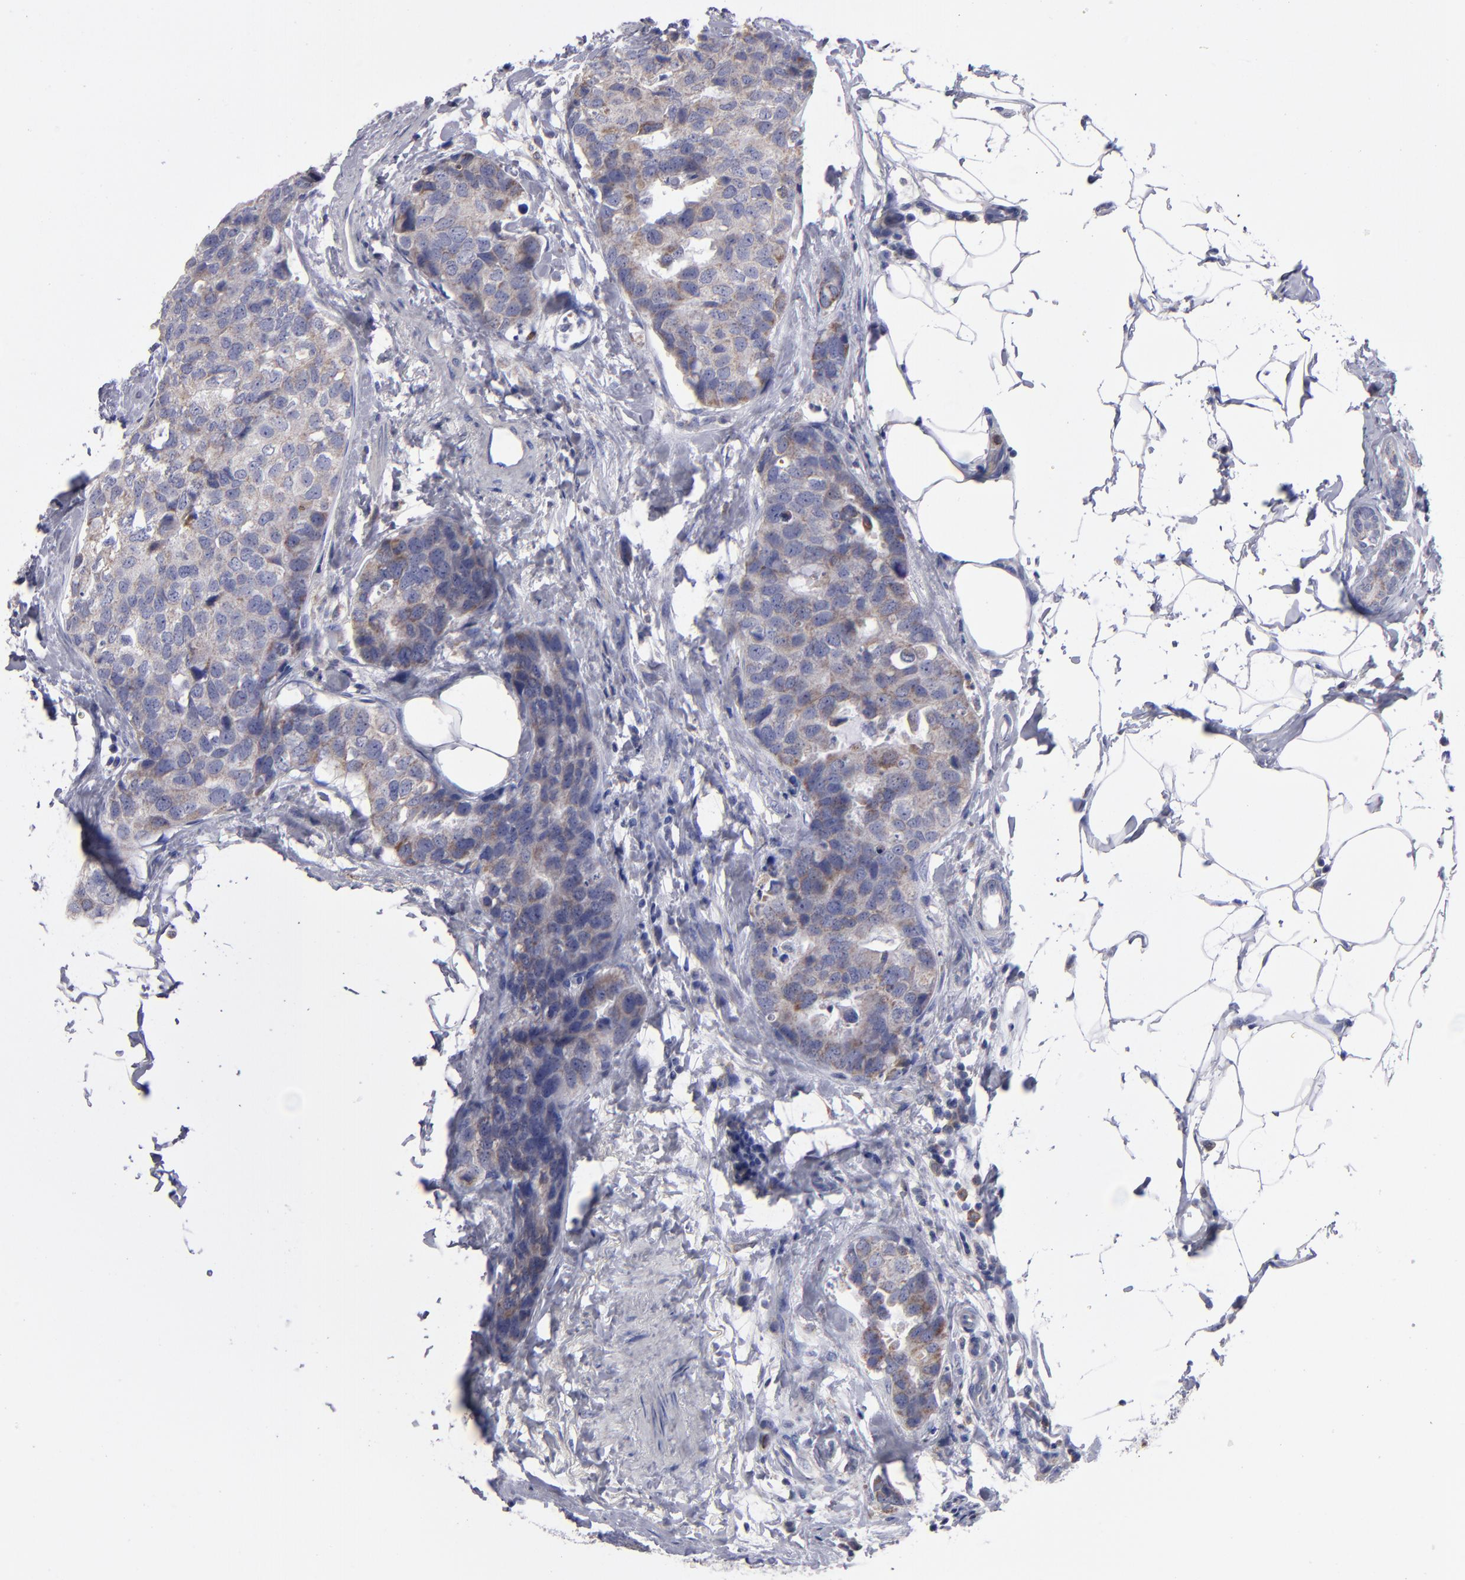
{"staining": {"intensity": "weak", "quantity": ">75%", "location": "cytoplasmic/membranous"}, "tissue": "breast cancer", "cell_type": "Tumor cells", "image_type": "cancer", "snomed": [{"axis": "morphology", "description": "Normal tissue, NOS"}, {"axis": "morphology", "description": "Duct carcinoma"}, {"axis": "topography", "description": "Breast"}], "caption": "IHC staining of breast cancer, which reveals low levels of weak cytoplasmic/membranous positivity in approximately >75% of tumor cells indicating weak cytoplasmic/membranous protein staining. The staining was performed using DAB (brown) for protein detection and nuclei were counterstained in hematoxylin (blue).", "gene": "FGR", "patient": {"sex": "female", "age": 50}}